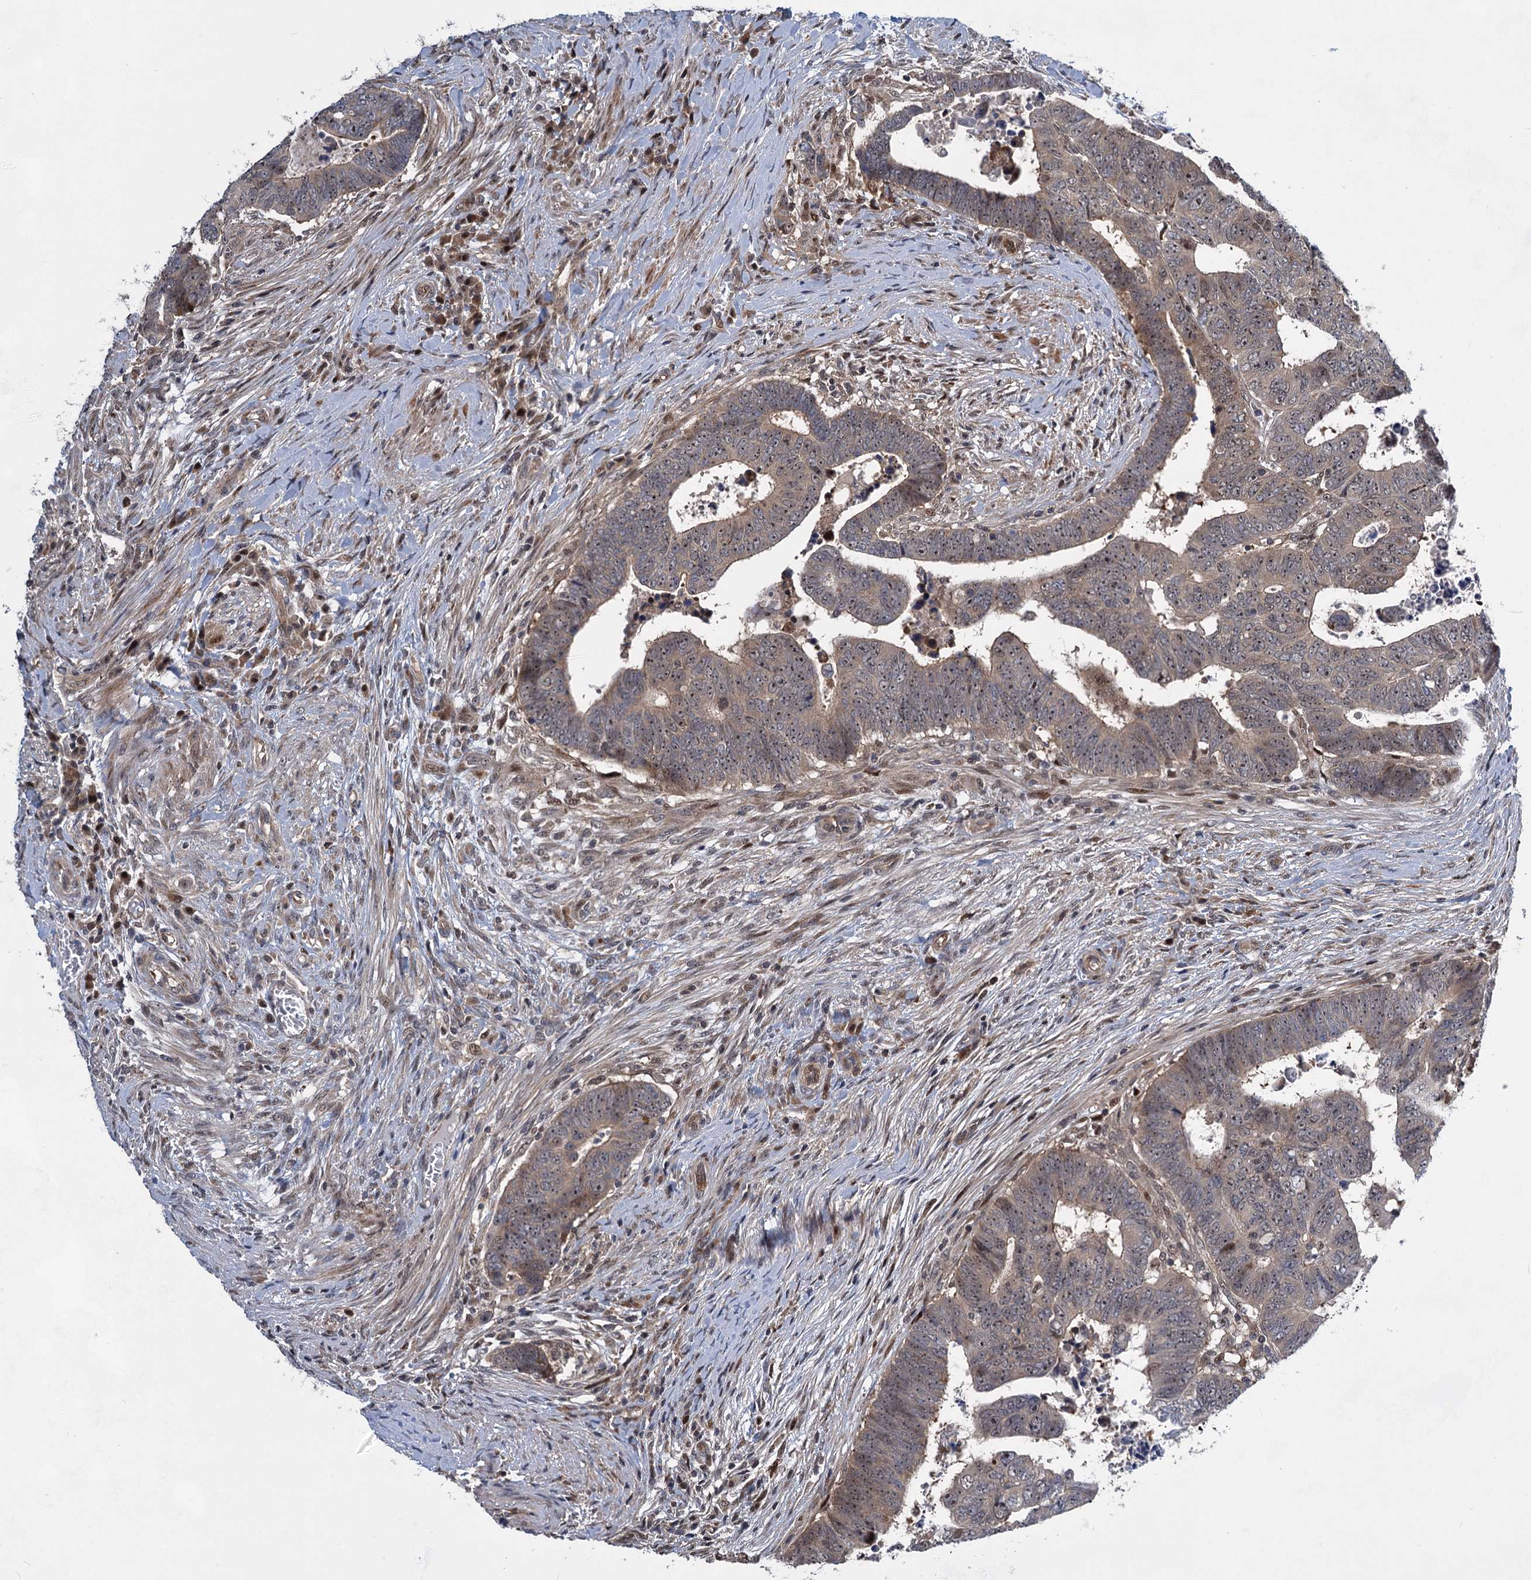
{"staining": {"intensity": "moderate", "quantity": "25%-75%", "location": "cytoplasmic/membranous,nuclear"}, "tissue": "colorectal cancer", "cell_type": "Tumor cells", "image_type": "cancer", "snomed": [{"axis": "morphology", "description": "Normal tissue, NOS"}, {"axis": "morphology", "description": "Adenocarcinoma, NOS"}, {"axis": "topography", "description": "Rectum"}], "caption": "A brown stain shows moderate cytoplasmic/membranous and nuclear expression of a protein in human colorectal cancer tumor cells.", "gene": "GPBP1", "patient": {"sex": "female", "age": 65}}